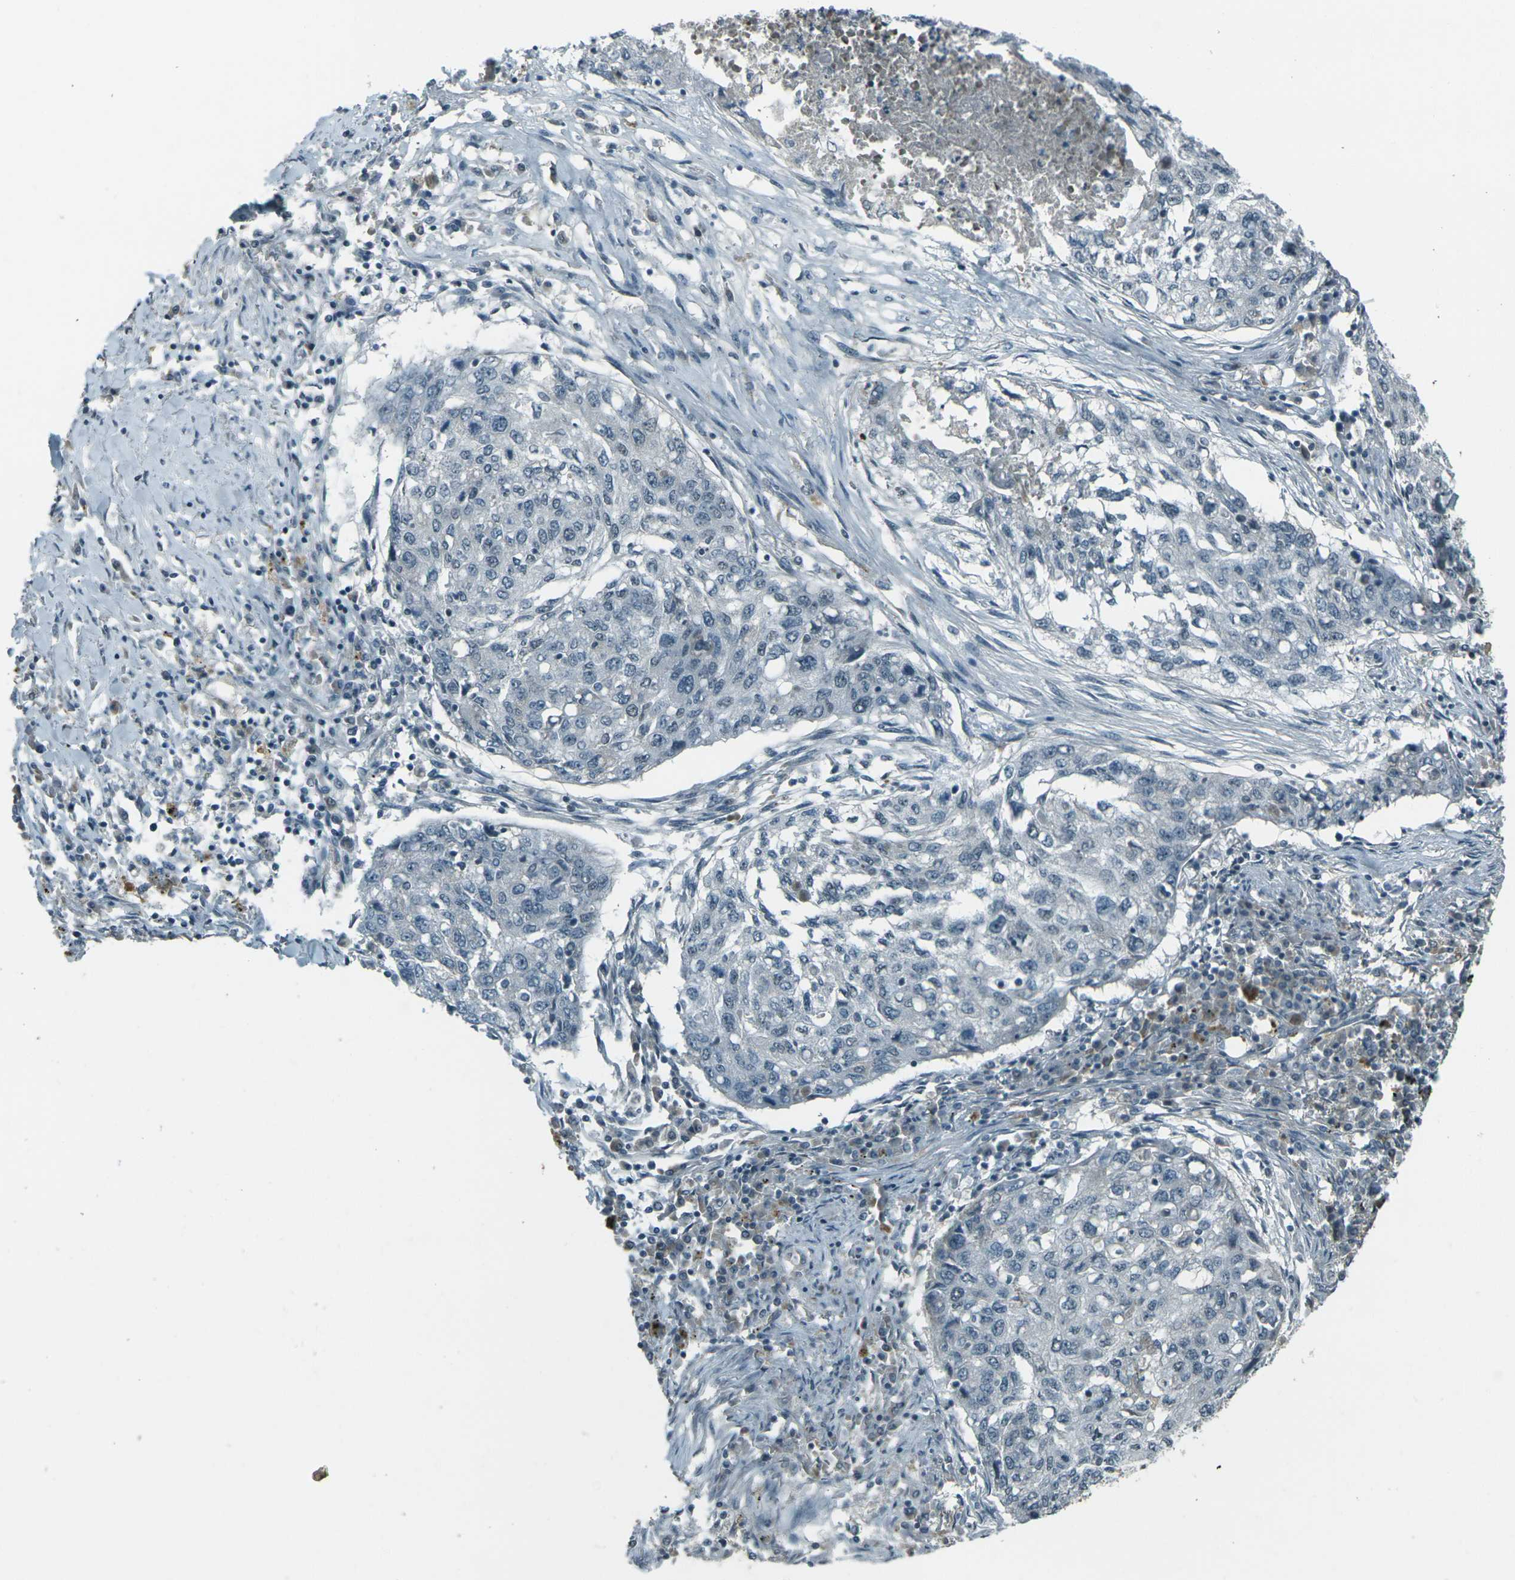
{"staining": {"intensity": "negative", "quantity": "none", "location": "none"}, "tissue": "lung cancer", "cell_type": "Tumor cells", "image_type": "cancer", "snomed": [{"axis": "morphology", "description": "Squamous cell carcinoma, NOS"}, {"axis": "topography", "description": "Lung"}], "caption": "DAB (3,3'-diaminobenzidine) immunohistochemical staining of lung squamous cell carcinoma exhibits no significant positivity in tumor cells.", "gene": "GPR19", "patient": {"sex": "female", "age": 63}}